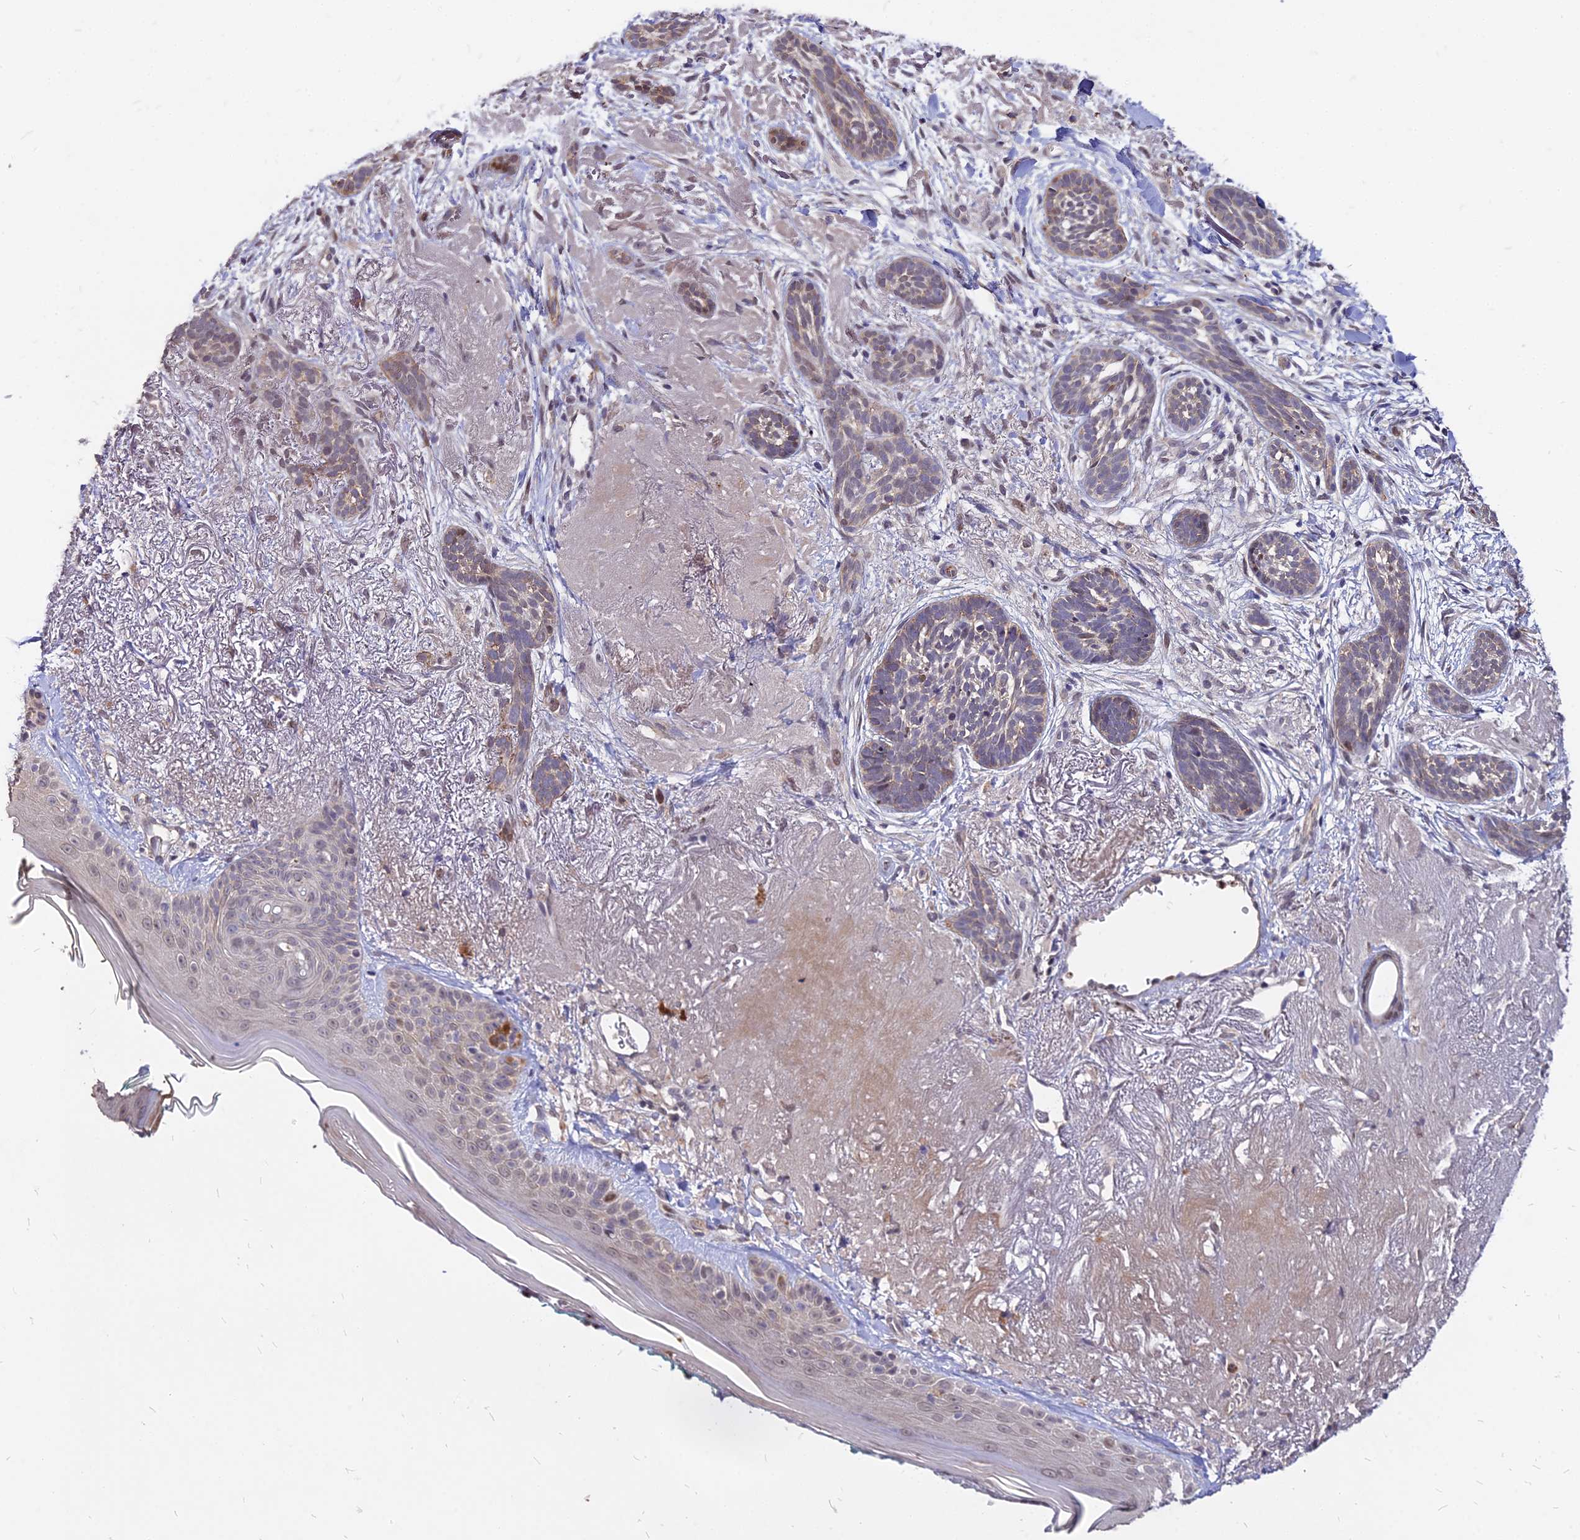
{"staining": {"intensity": "weak", "quantity": "<25%", "location": "nuclear"}, "tissue": "skin cancer", "cell_type": "Tumor cells", "image_type": "cancer", "snomed": [{"axis": "morphology", "description": "Basal cell carcinoma"}, {"axis": "topography", "description": "Skin"}], "caption": "The immunohistochemistry histopathology image has no significant expression in tumor cells of skin cancer tissue.", "gene": "C11orf68", "patient": {"sex": "male", "age": 71}}